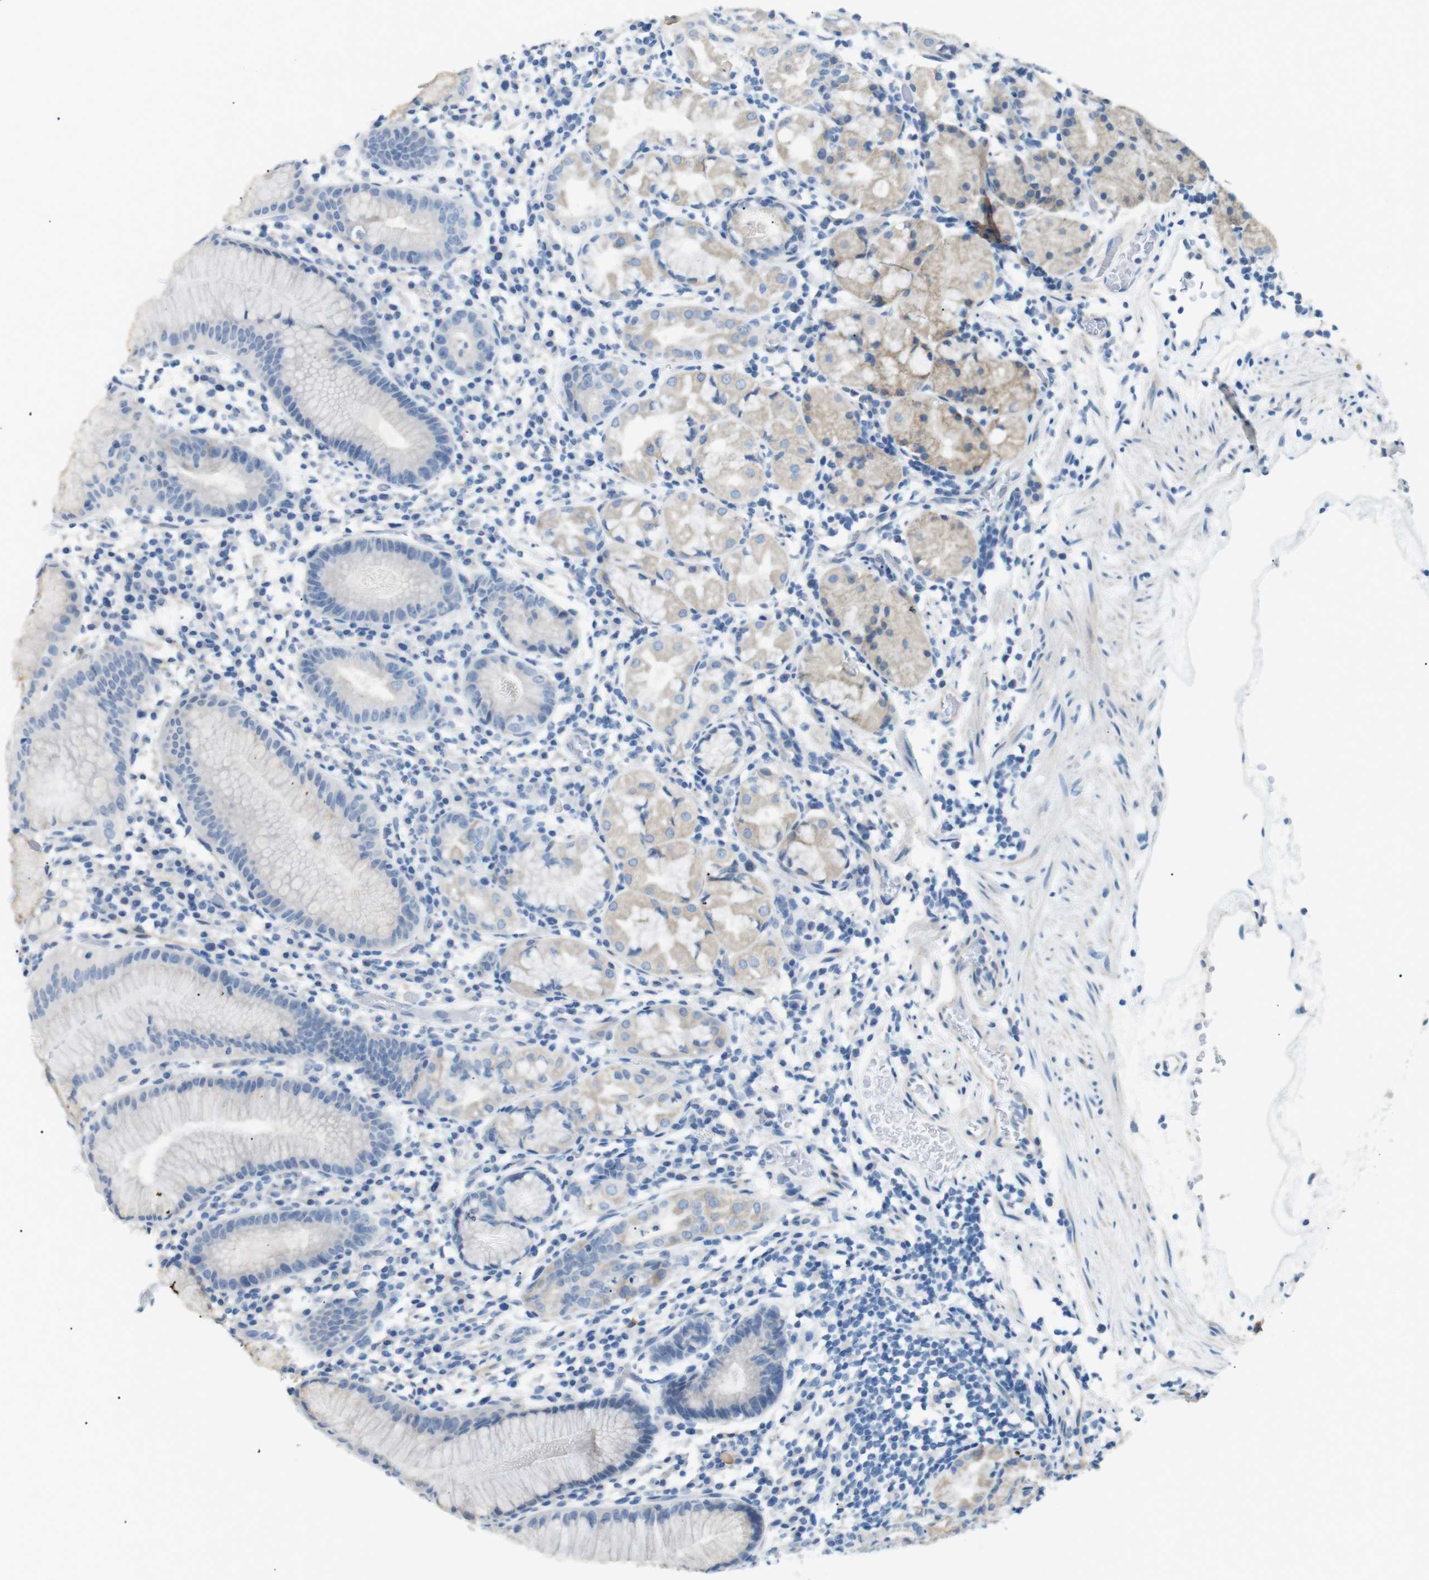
{"staining": {"intensity": "weak", "quantity": "25%-75%", "location": "cytoplasmic/membranous"}, "tissue": "stomach", "cell_type": "Glandular cells", "image_type": "normal", "snomed": [{"axis": "morphology", "description": "Normal tissue, NOS"}, {"axis": "topography", "description": "Stomach"}, {"axis": "topography", "description": "Stomach, lower"}], "caption": "DAB (3,3'-diaminobenzidine) immunohistochemical staining of unremarkable stomach displays weak cytoplasmic/membranous protein staining in approximately 25%-75% of glandular cells.", "gene": "MTARC2", "patient": {"sex": "female", "age": 75}}